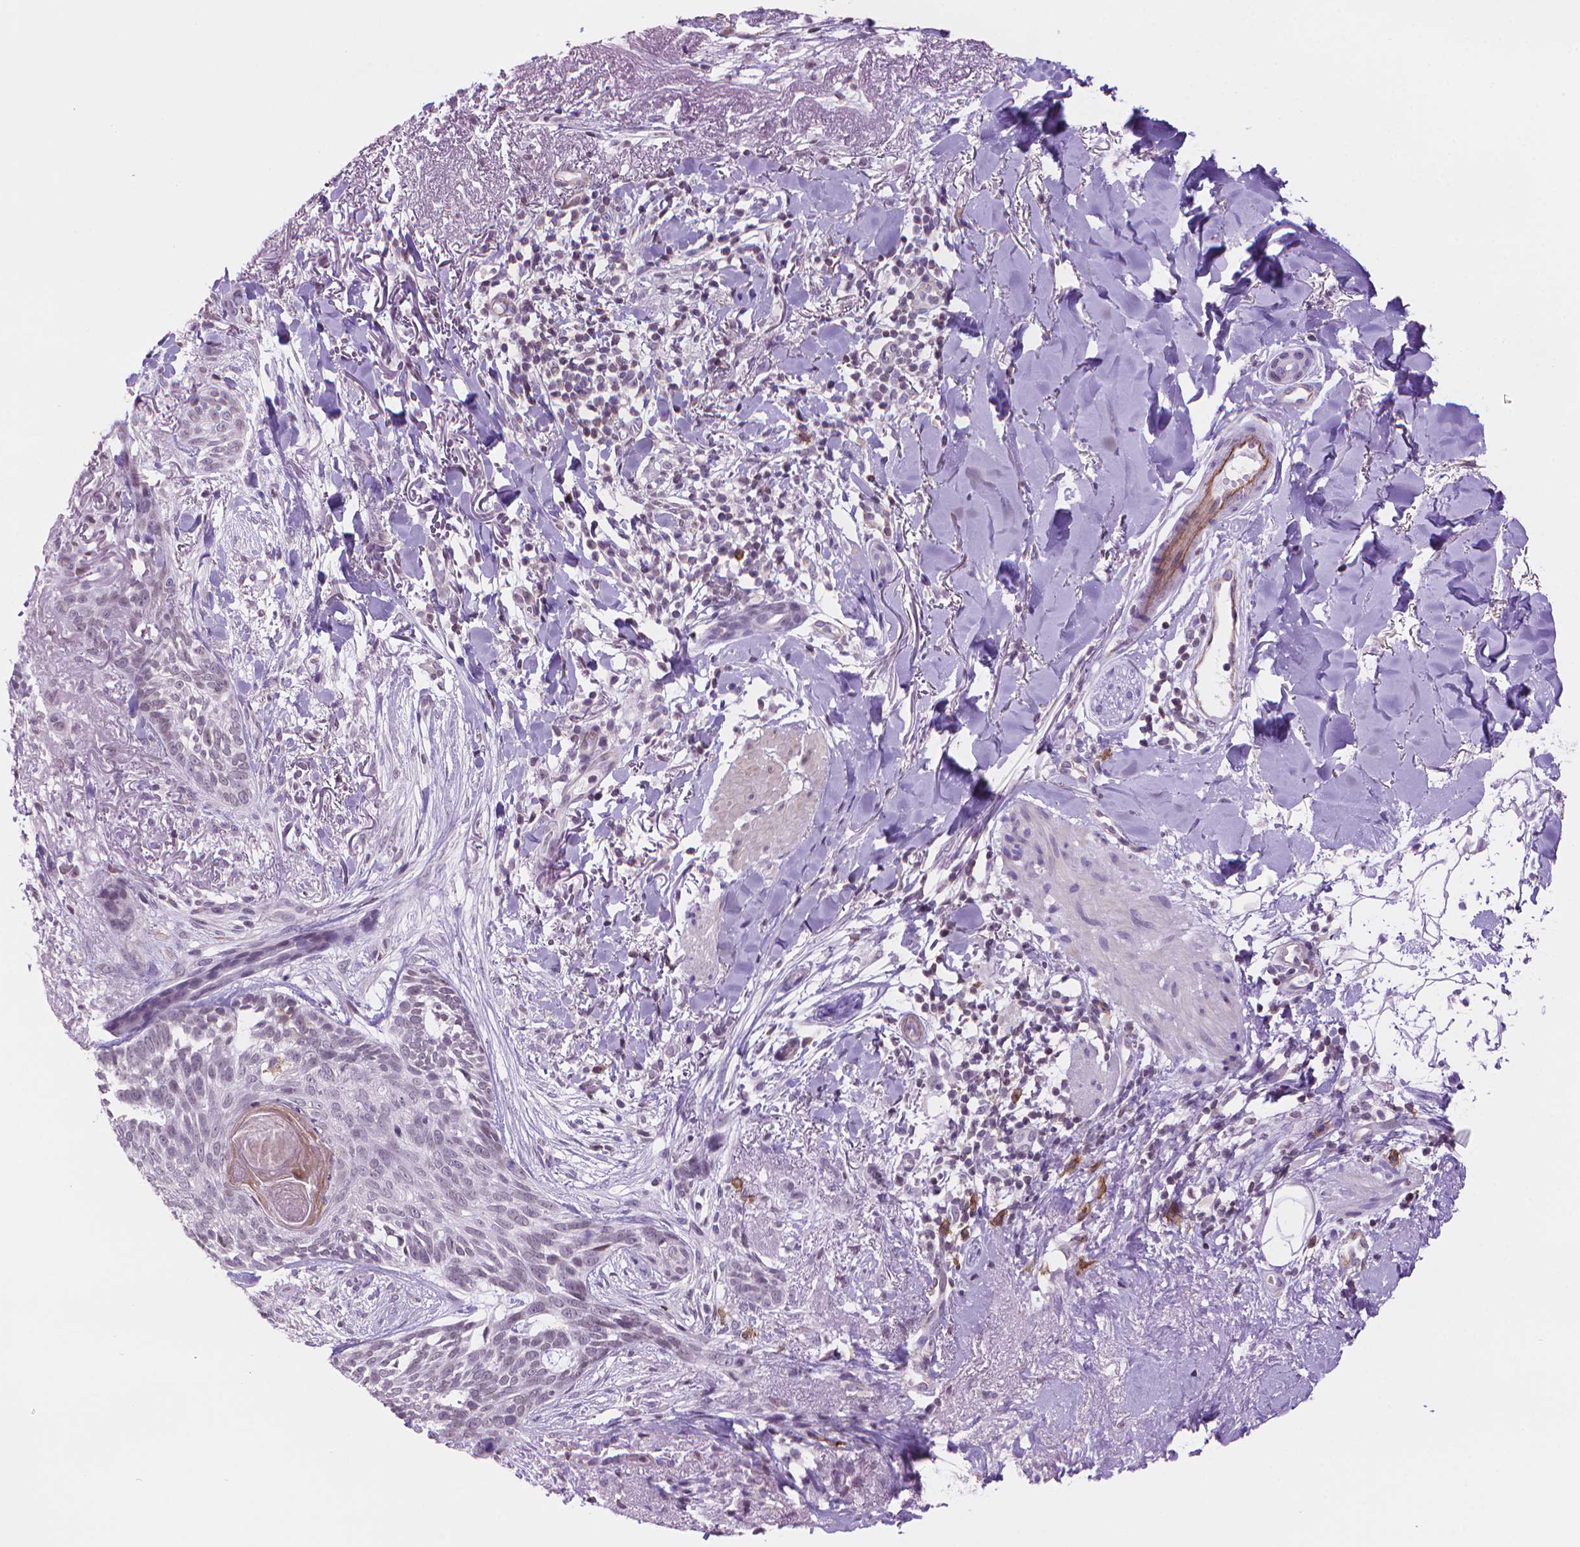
{"staining": {"intensity": "negative", "quantity": "none", "location": "none"}, "tissue": "skin cancer", "cell_type": "Tumor cells", "image_type": "cancer", "snomed": [{"axis": "morphology", "description": "Normal tissue, NOS"}, {"axis": "morphology", "description": "Basal cell carcinoma"}, {"axis": "topography", "description": "Skin"}], "caption": "Tumor cells are negative for protein expression in human skin cancer.", "gene": "TMEM184A", "patient": {"sex": "male", "age": 84}}